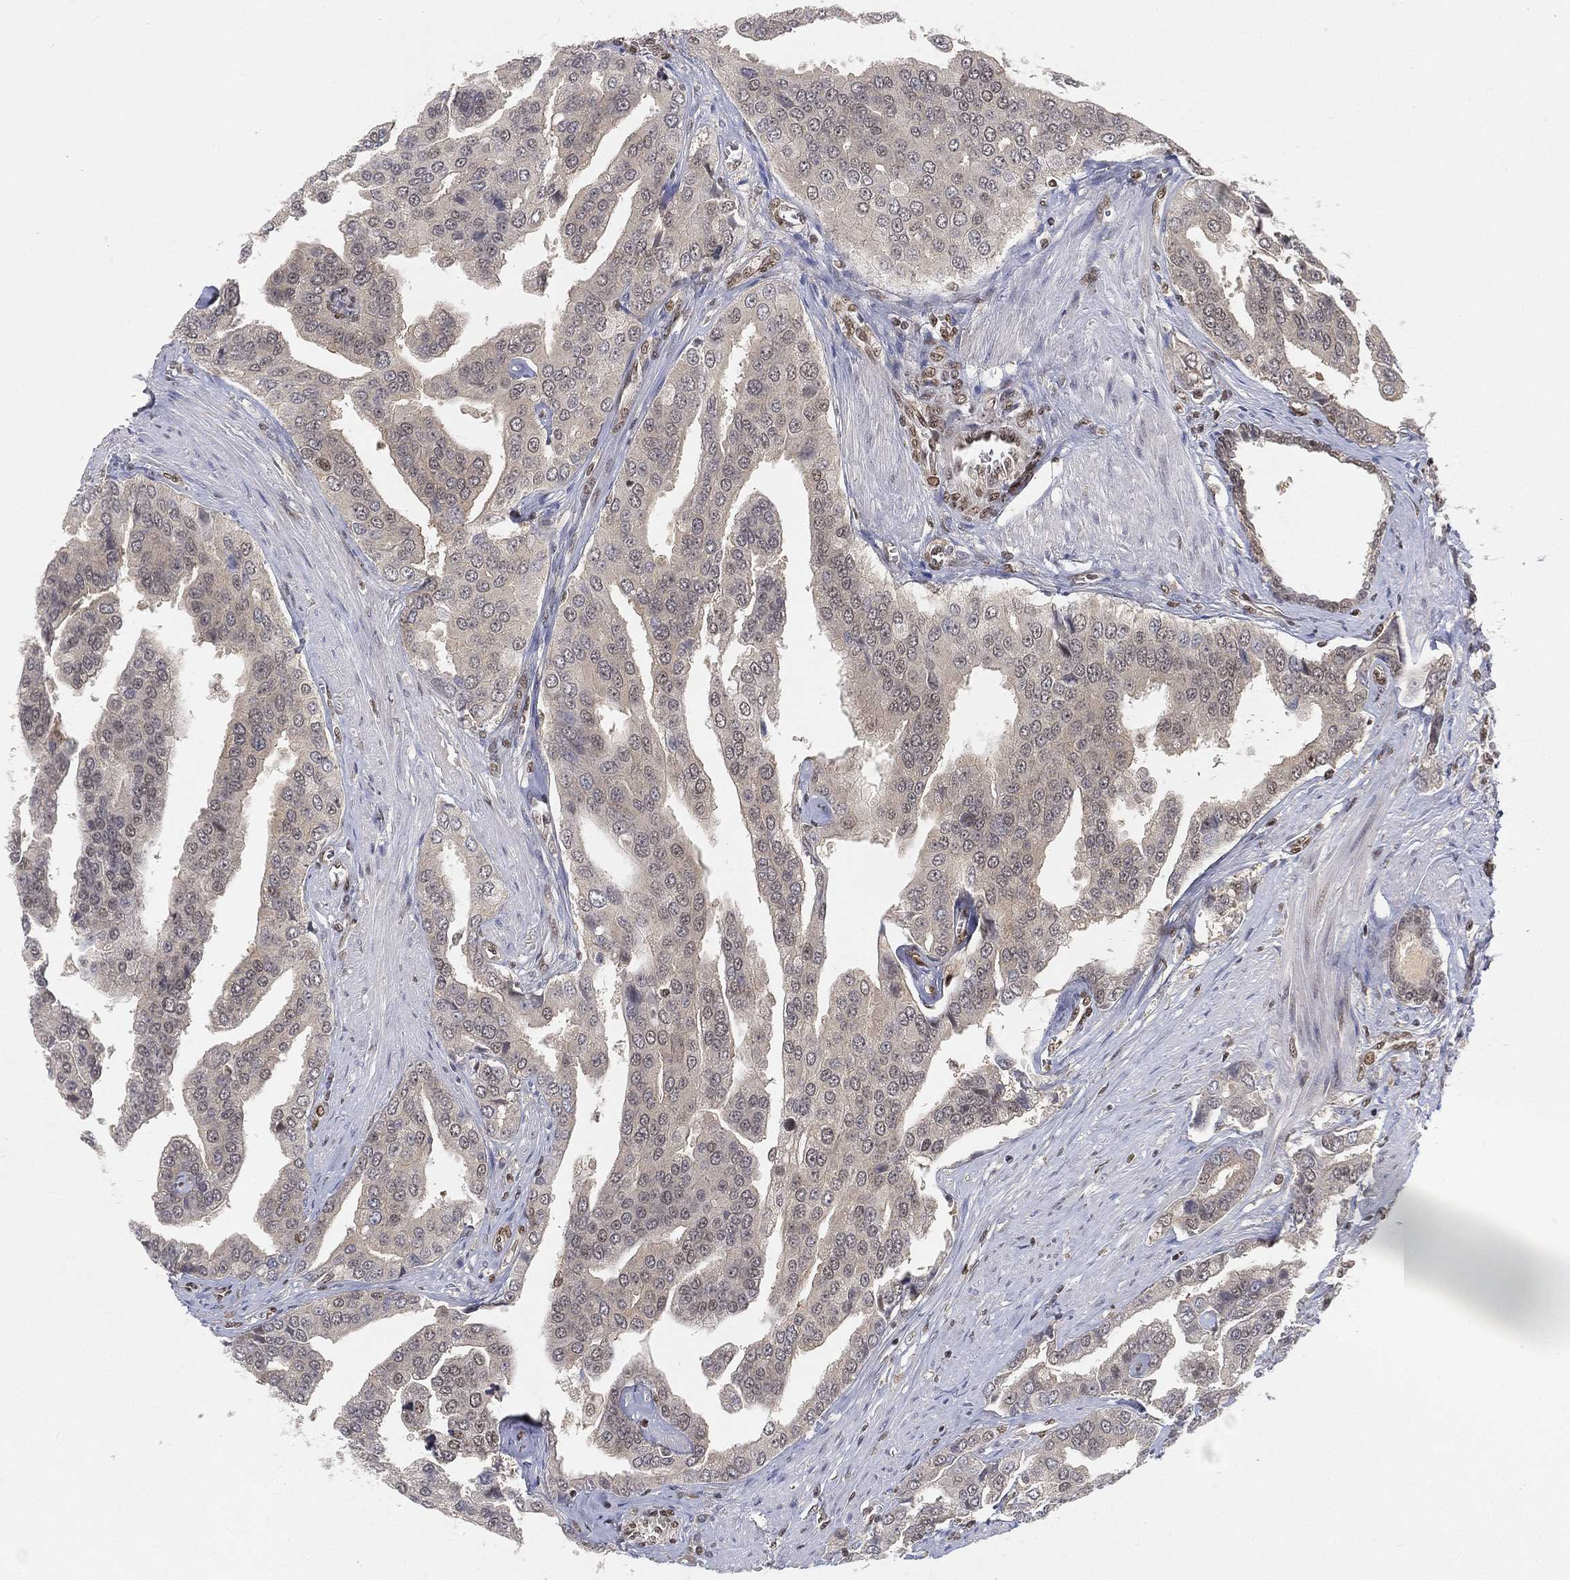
{"staining": {"intensity": "negative", "quantity": "none", "location": "none"}, "tissue": "prostate cancer", "cell_type": "Tumor cells", "image_type": "cancer", "snomed": [{"axis": "morphology", "description": "Adenocarcinoma, NOS"}, {"axis": "topography", "description": "Prostate and seminal vesicle, NOS"}, {"axis": "topography", "description": "Prostate"}], "caption": "The image displays no significant expression in tumor cells of prostate cancer.", "gene": "CRTC3", "patient": {"sex": "male", "age": 69}}